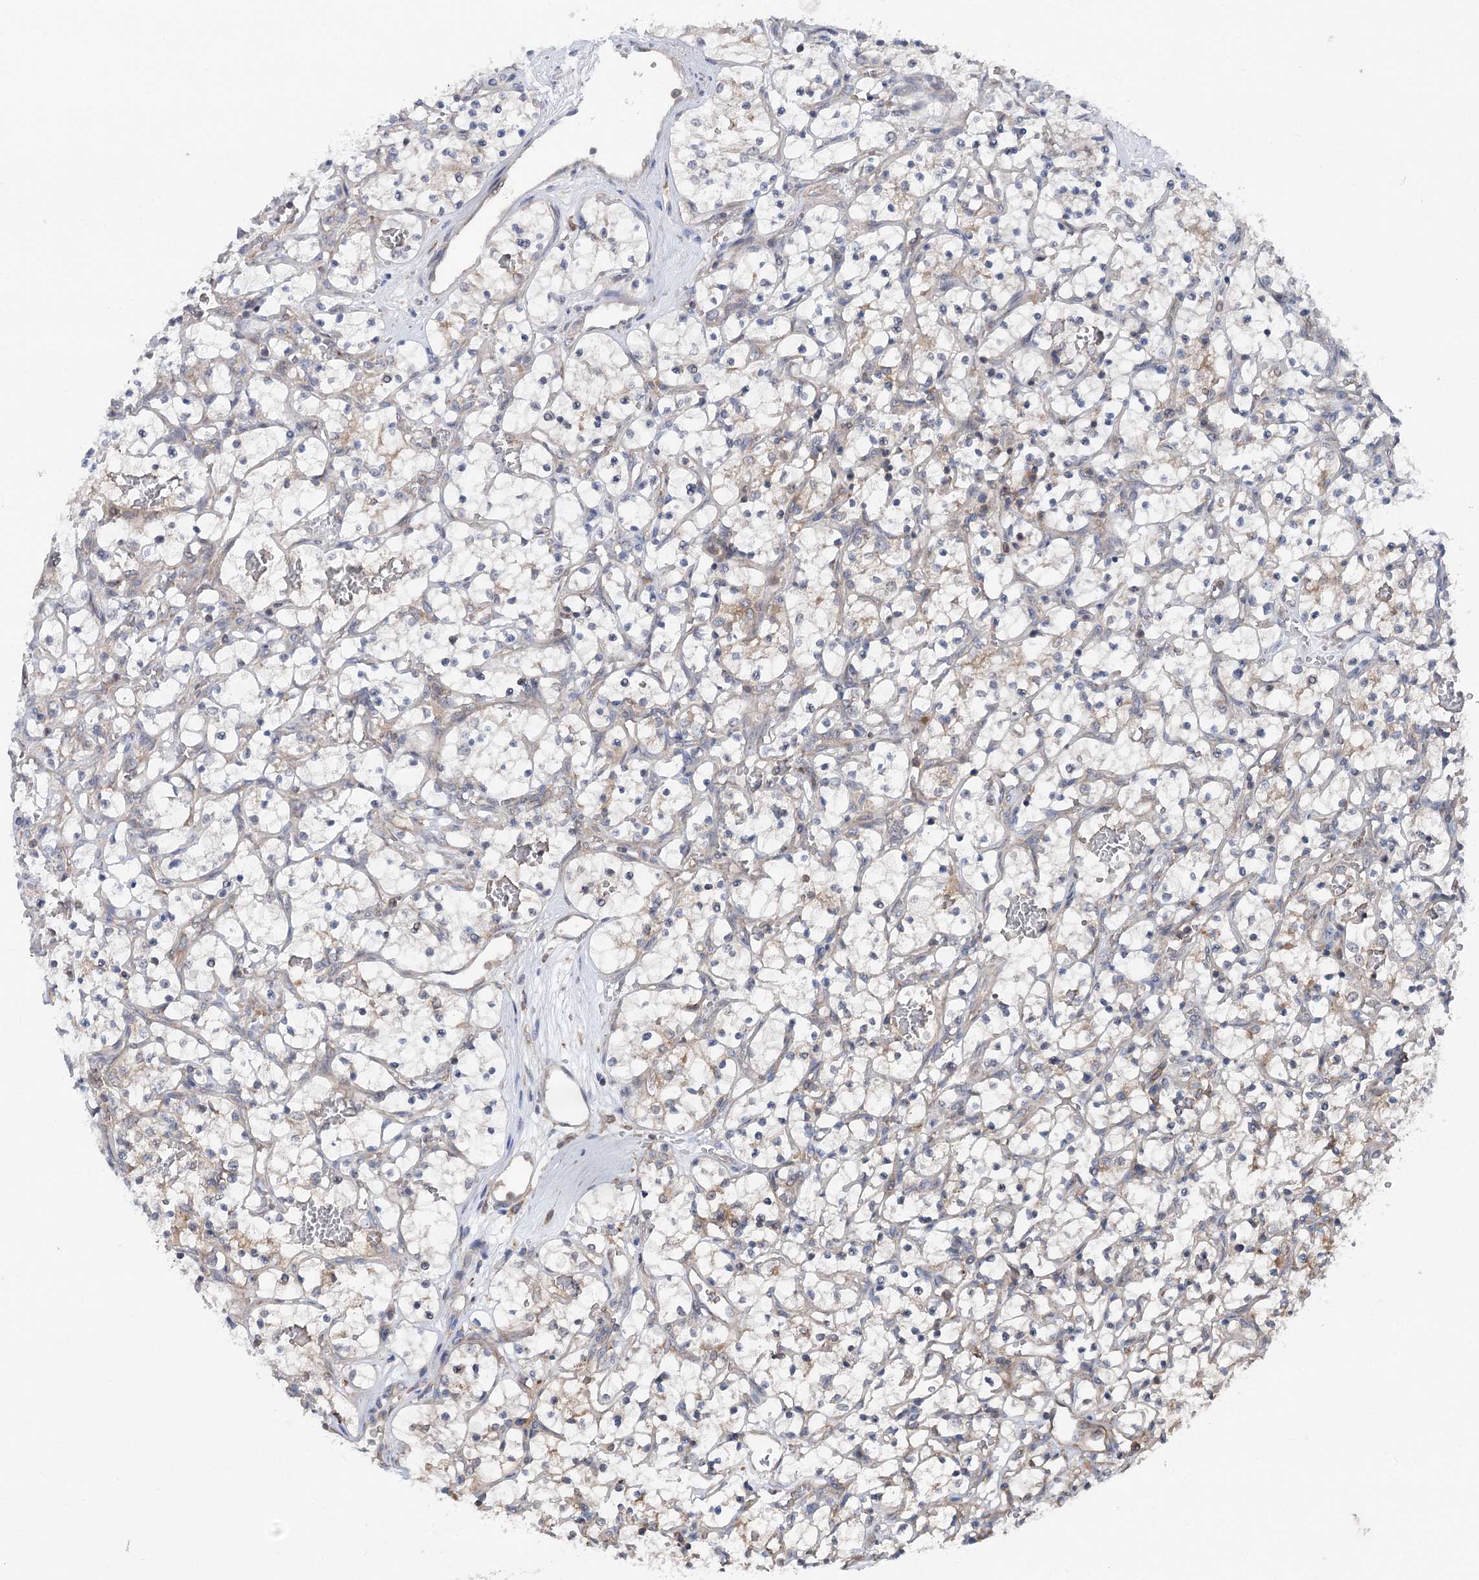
{"staining": {"intensity": "negative", "quantity": "none", "location": "none"}, "tissue": "renal cancer", "cell_type": "Tumor cells", "image_type": "cancer", "snomed": [{"axis": "morphology", "description": "Adenocarcinoma, NOS"}, {"axis": "topography", "description": "Kidney"}], "caption": "Immunohistochemical staining of human renal cancer (adenocarcinoma) demonstrates no significant expression in tumor cells.", "gene": "PPP1R21", "patient": {"sex": "female", "age": 69}}